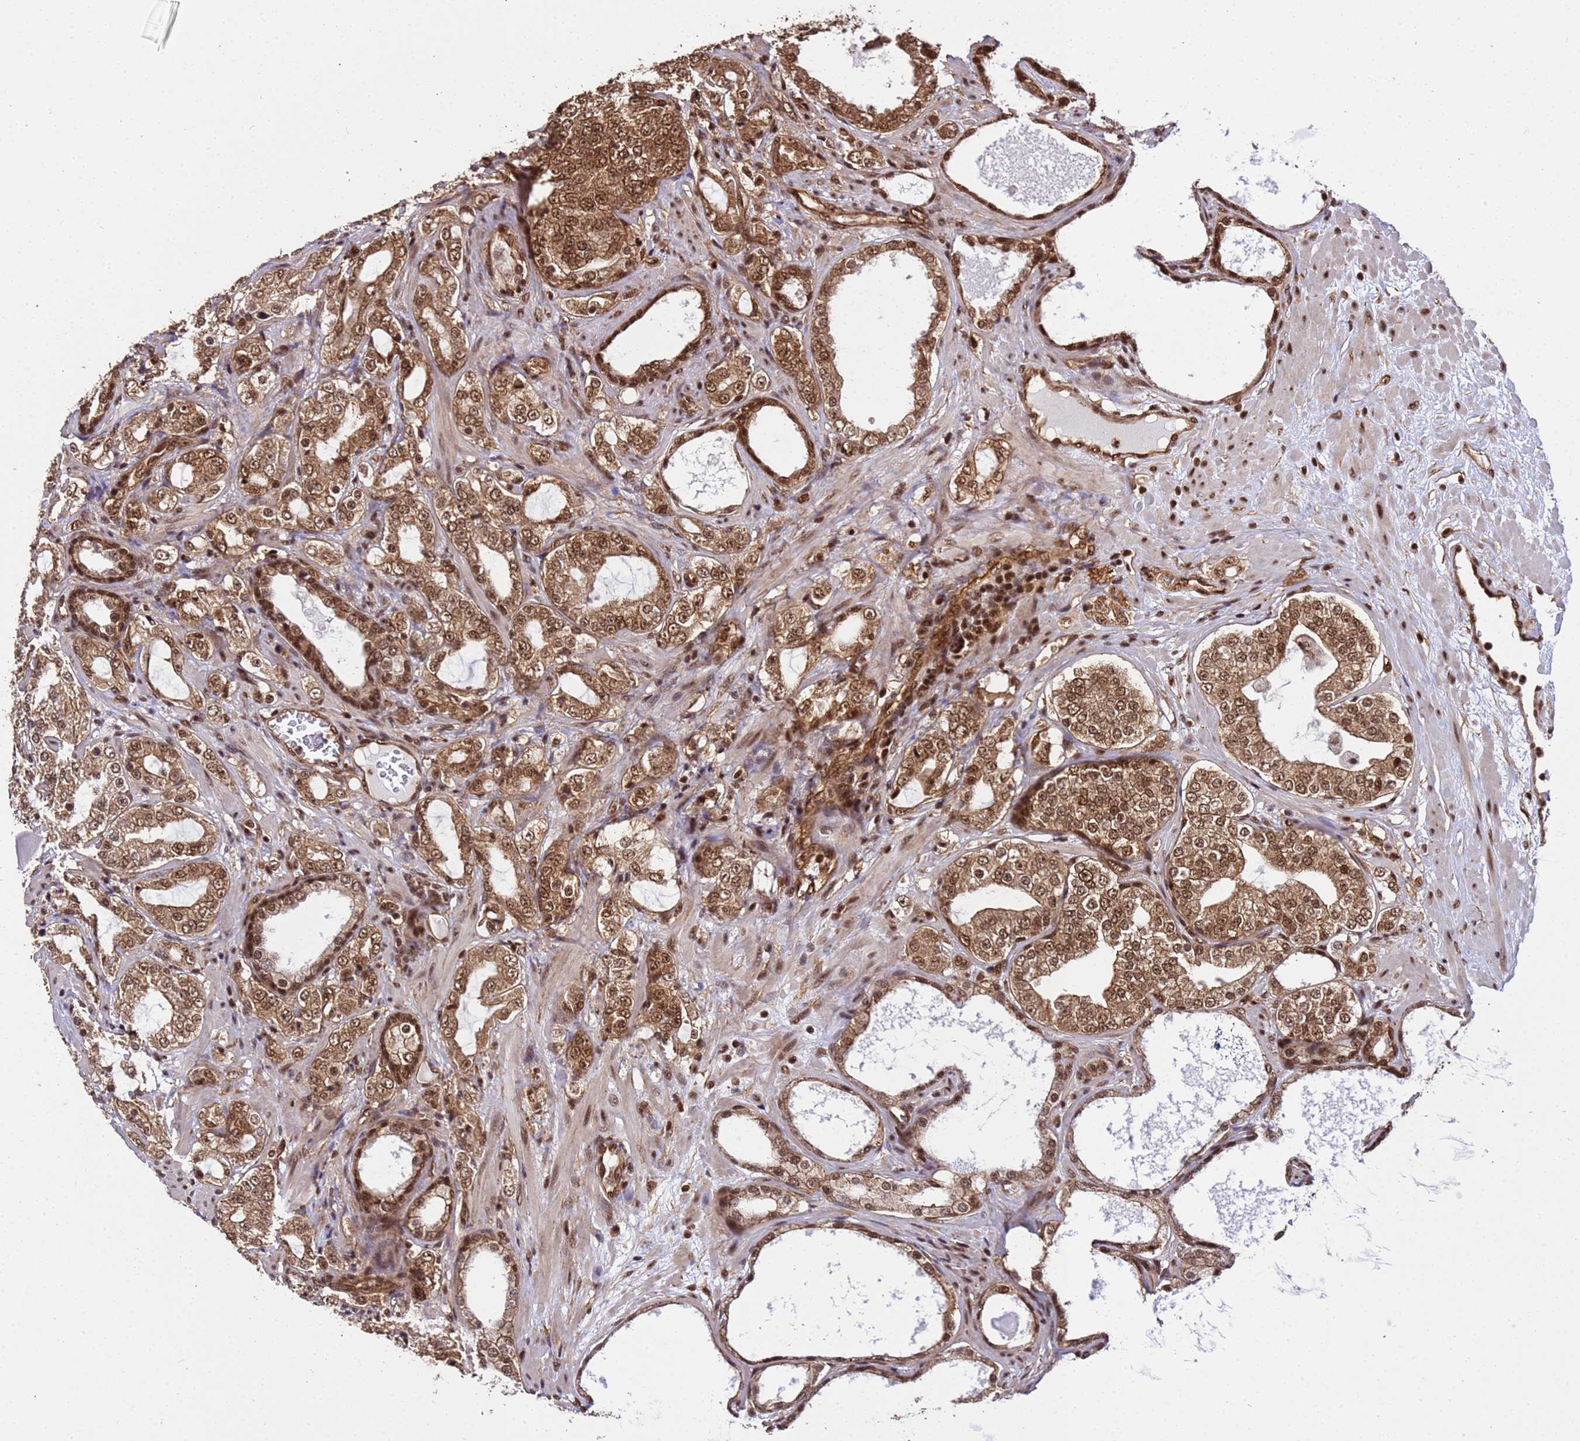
{"staining": {"intensity": "strong", "quantity": ">75%", "location": "cytoplasmic/membranous,nuclear"}, "tissue": "prostate cancer", "cell_type": "Tumor cells", "image_type": "cancer", "snomed": [{"axis": "morphology", "description": "Adenocarcinoma, High grade"}, {"axis": "topography", "description": "Prostate"}], "caption": "Protein positivity by immunohistochemistry (IHC) reveals strong cytoplasmic/membranous and nuclear positivity in about >75% of tumor cells in high-grade adenocarcinoma (prostate). (DAB IHC, brown staining for protein, blue staining for nuclei).", "gene": "SYF2", "patient": {"sex": "male", "age": 64}}